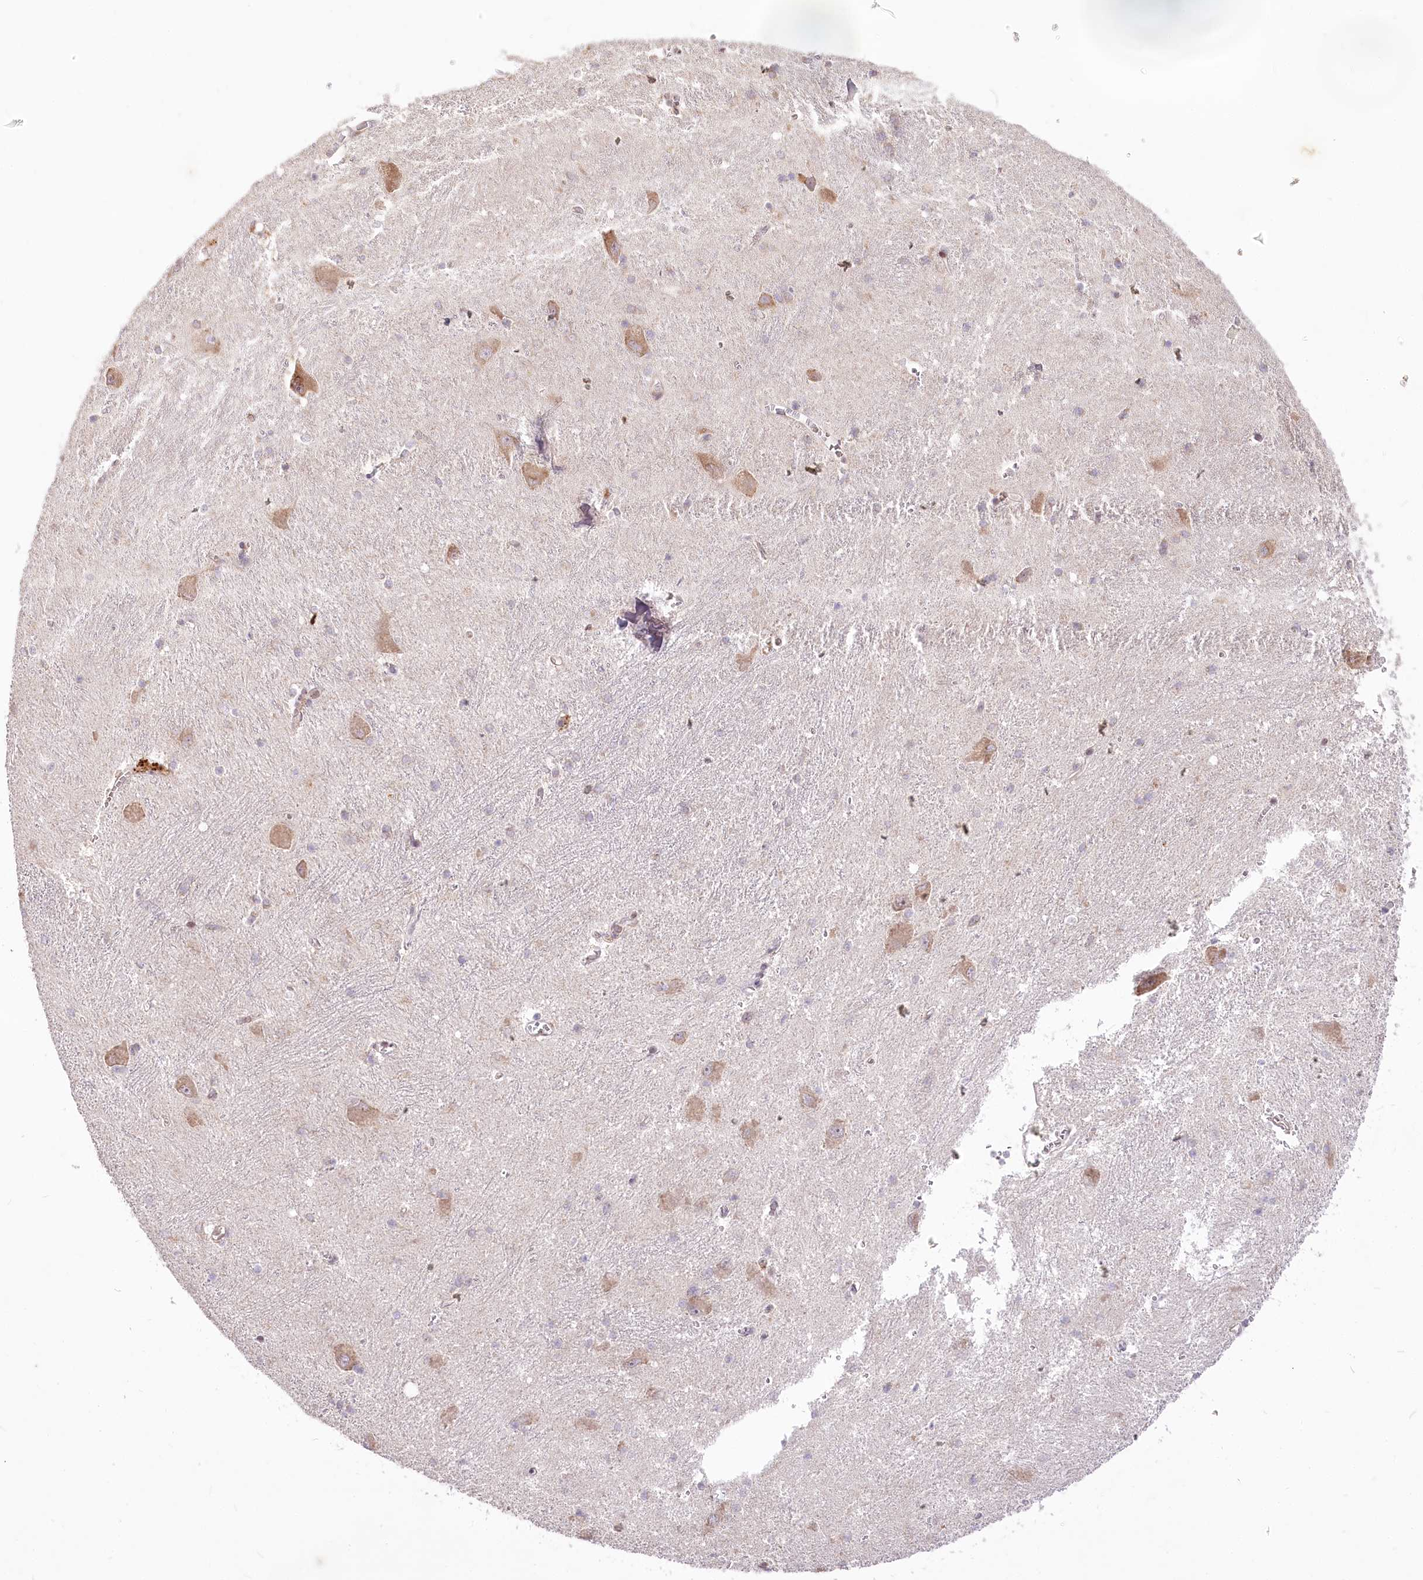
{"staining": {"intensity": "negative", "quantity": "none", "location": "none"}, "tissue": "caudate", "cell_type": "Glial cells", "image_type": "normal", "snomed": [{"axis": "morphology", "description": "Normal tissue, NOS"}, {"axis": "topography", "description": "Lateral ventricle wall"}], "caption": "Immunohistochemical staining of unremarkable human caudate demonstrates no significant positivity in glial cells.", "gene": "STT3B", "patient": {"sex": "male", "age": 37}}